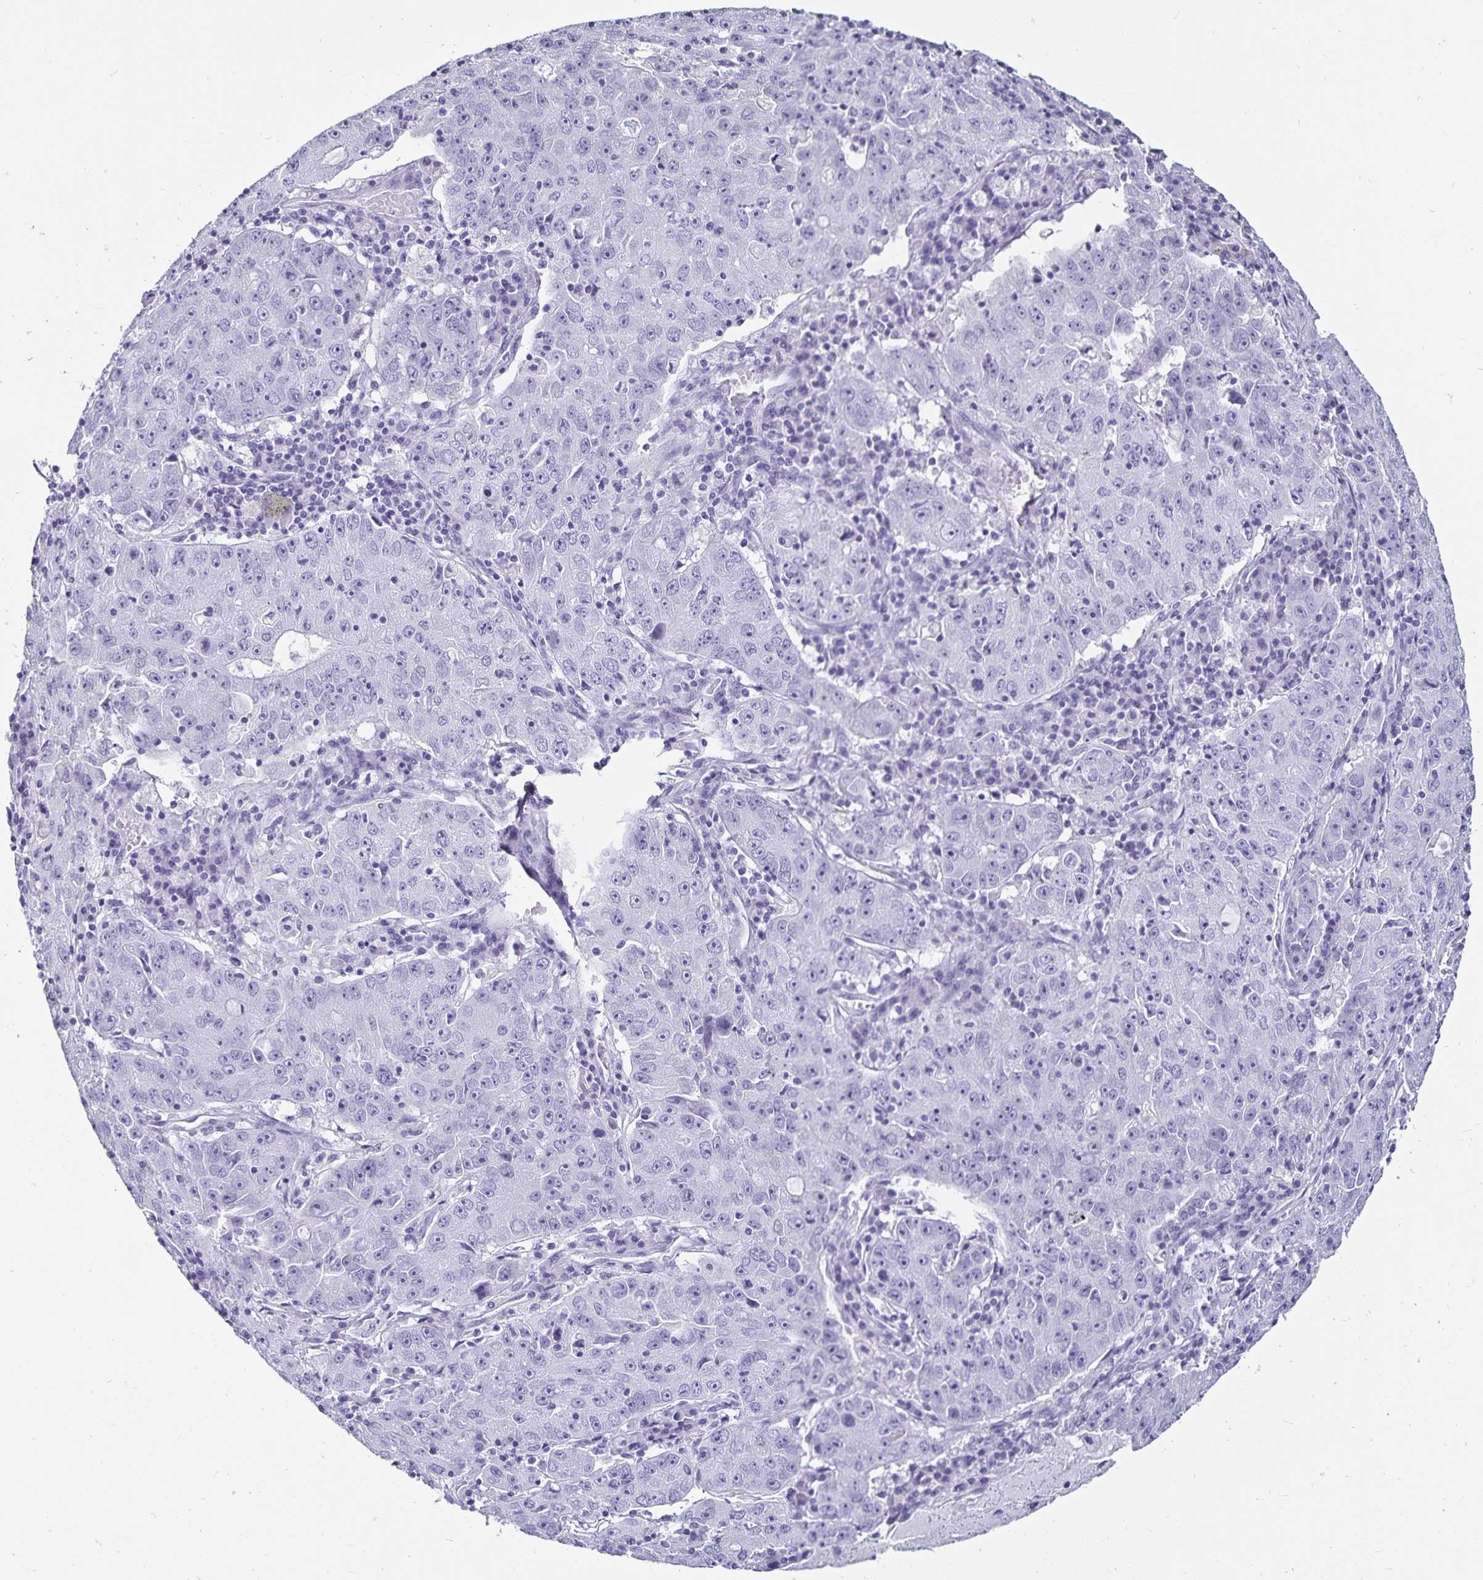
{"staining": {"intensity": "negative", "quantity": "none", "location": "none"}, "tissue": "lung cancer", "cell_type": "Tumor cells", "image_type": "cancer", "snomed": [{"axis": "morphology", "description": "Normal morphology"}, {"axis": "morphology", "description": "Adenocarcinoma, NOS"}, {"axis": "topography", "description": "Lymph node"}, {"axis": "topography", "description": "Lung"}], "caption": "Immunohistochemistry (IHC) of human lung cancer shows no positivity in tumor cells.", "gene": "DEFA6", "patient": {"sex": "female", "age": 57}}